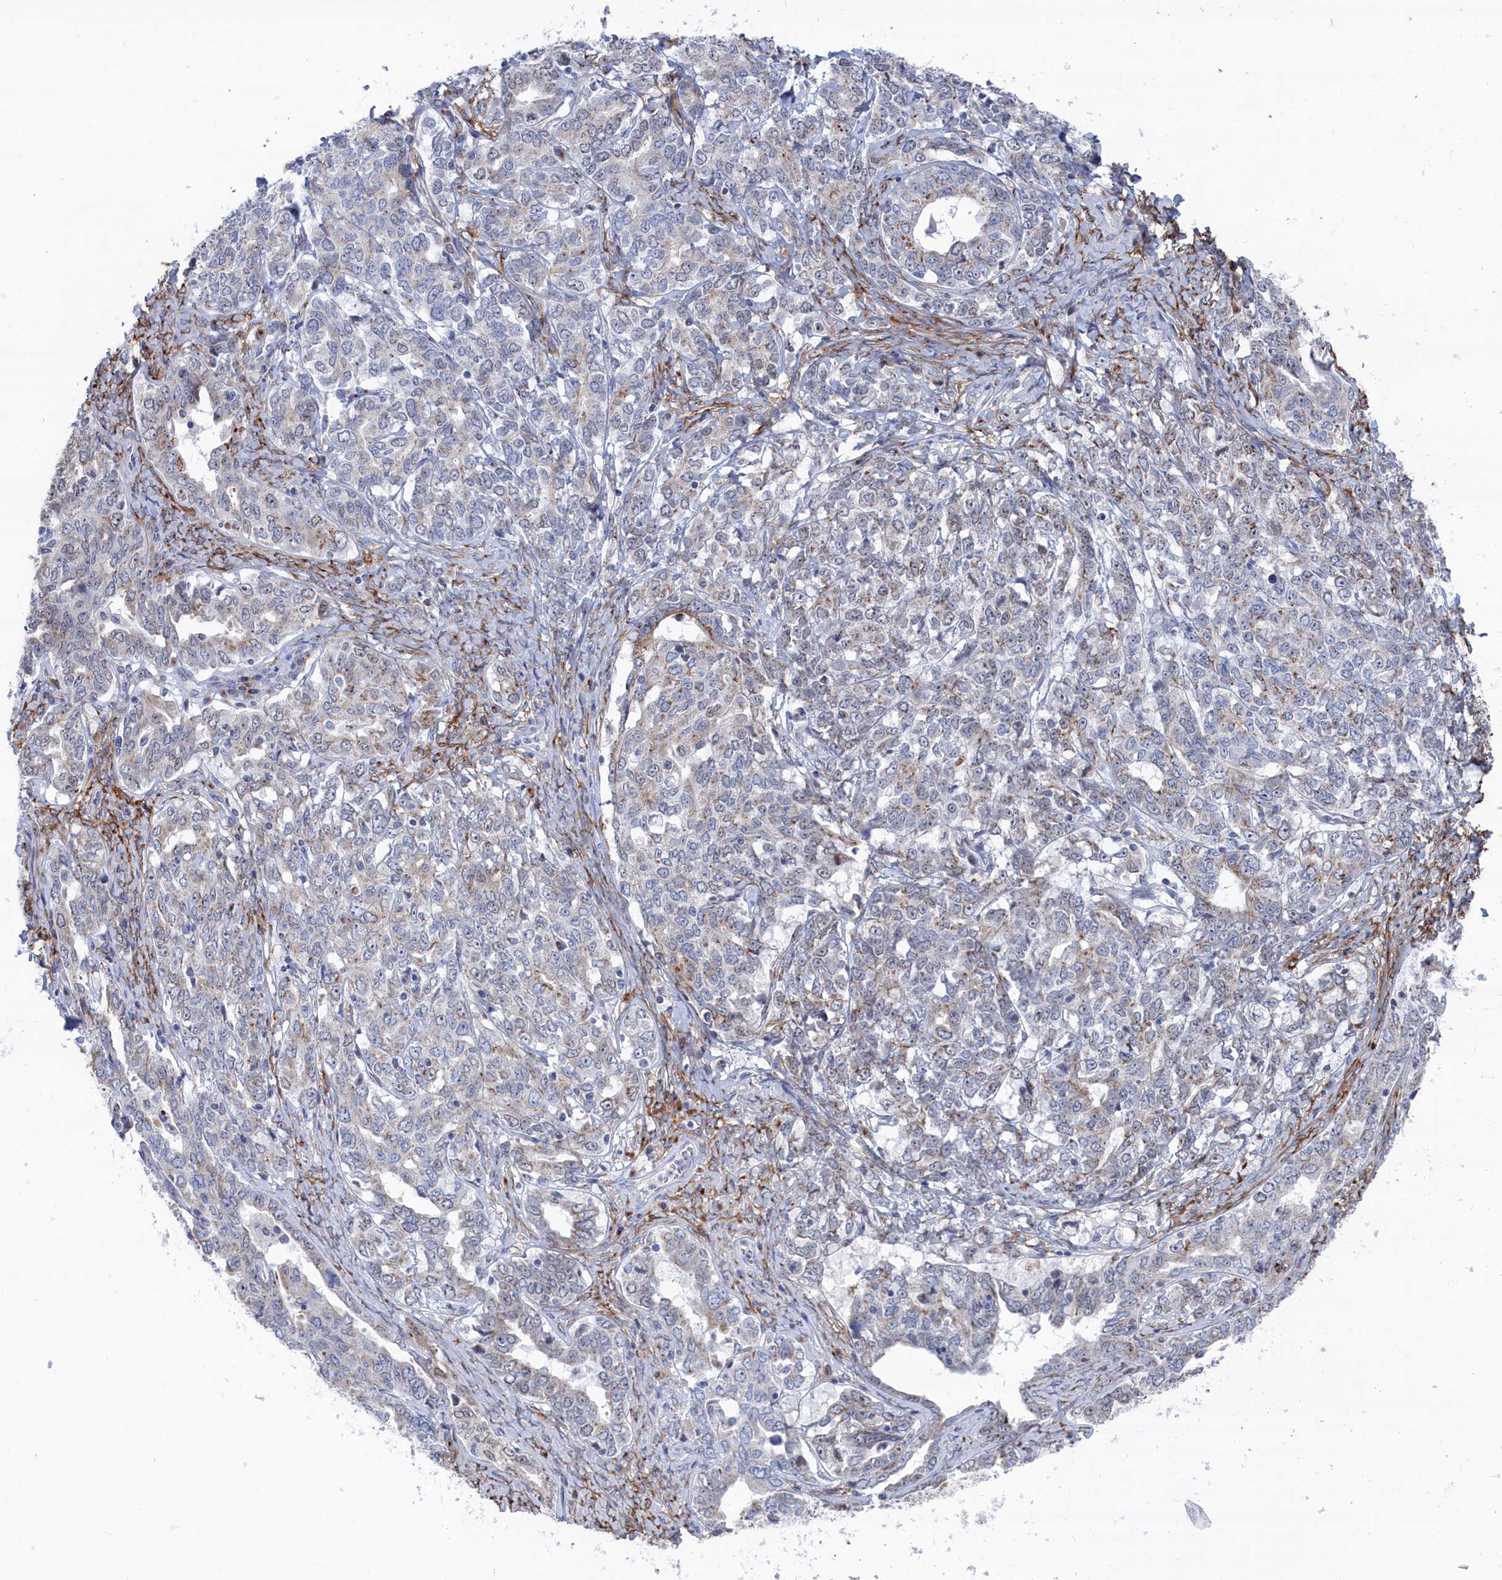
{"staining": {"intensity": "negative", "quantity": "none", "location": "none"}, "tissue": "ovarian cancer", "cell_type": "Tumor cells", "image_type": "cancer", "snomed": [{"axis": "morphology", "description": "Carcinoma, endometroid"}, {"axis": "topography", "description": "Ovary"}], "caption": "Protein analysis of ovarian endometroid carcinoma shows no significant positivity in tumor cells. The staining is performed using DAB brown chromogen with nuclei counter-stained in using hematoxylin.", "gene": "IRX1", "patient": {"sex": "female", "age": 62}}